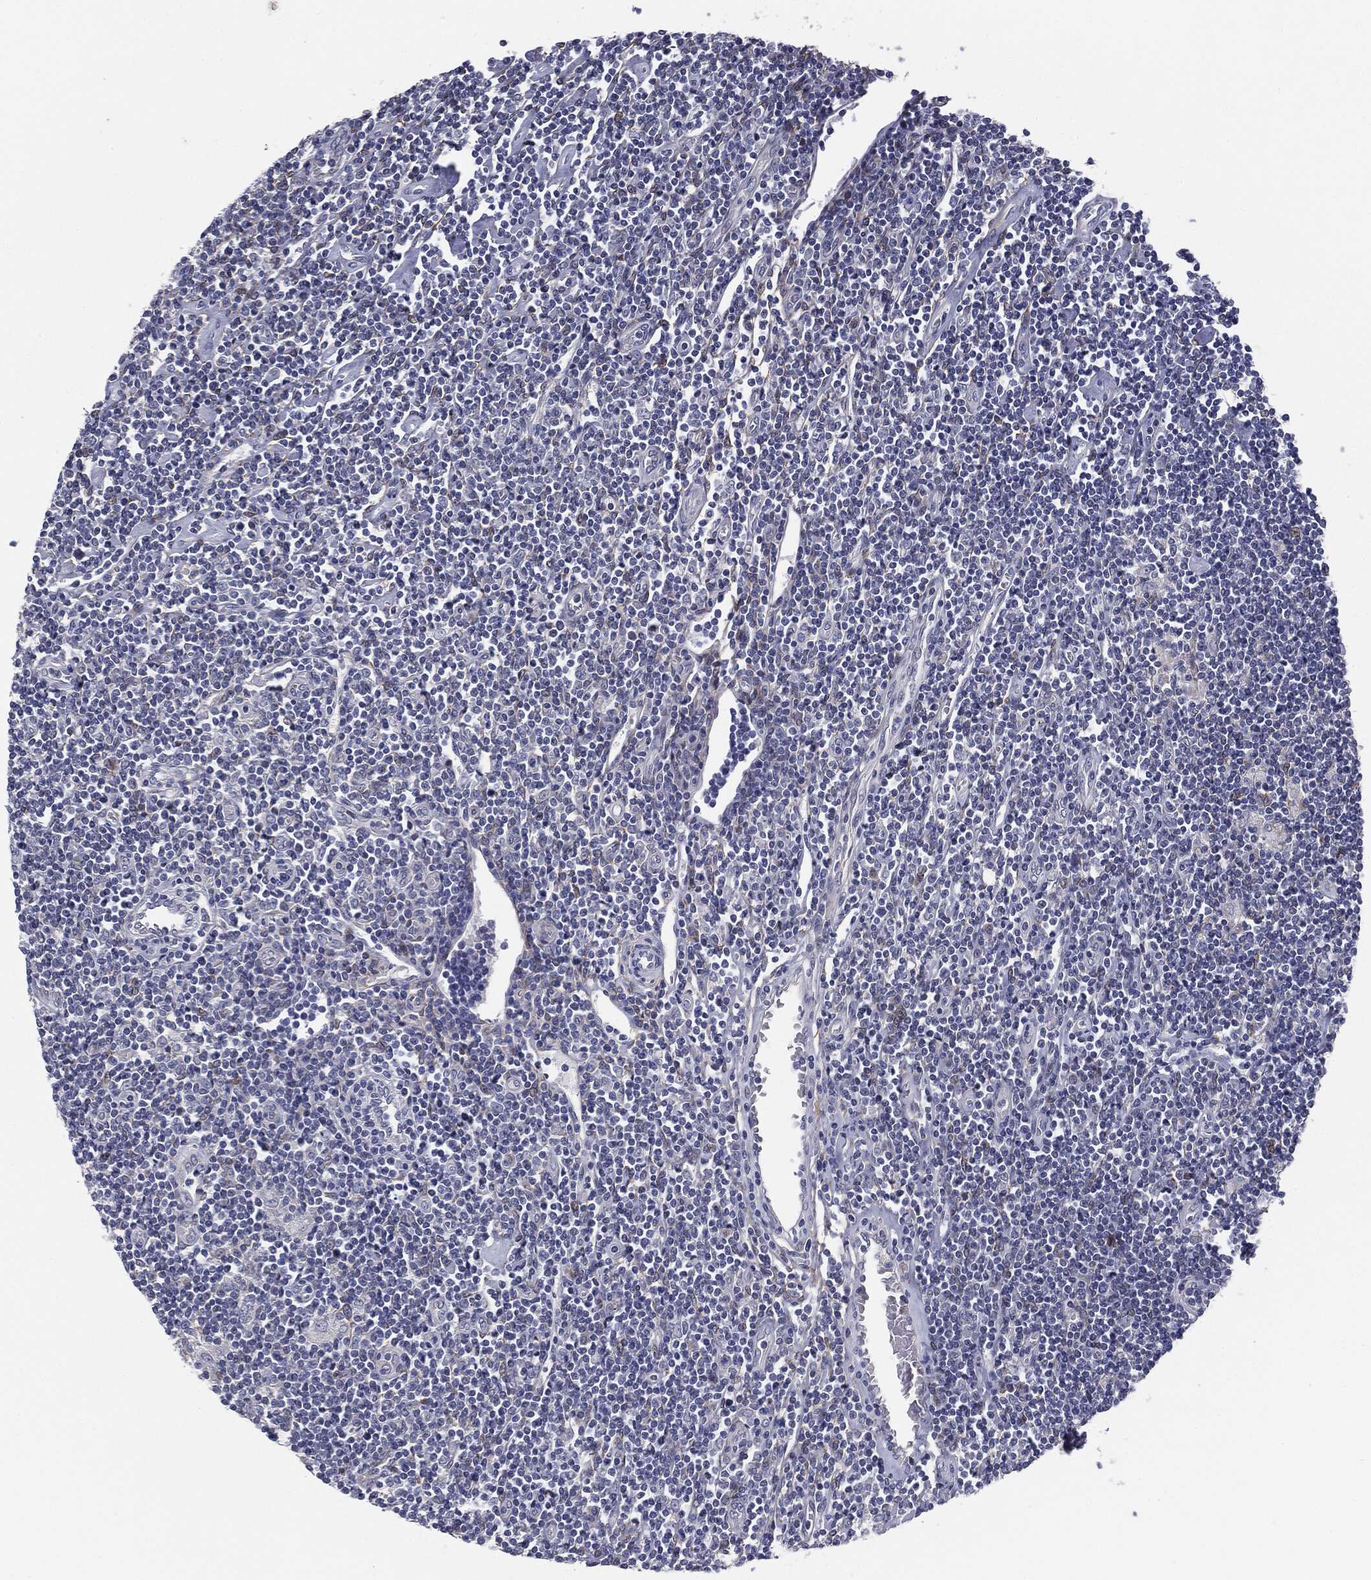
{"staining": {"intensity": "negative", "quantity": "none", "location": "none"}, "tissue": "lymphoma", "cell_type": "Tumor cells", "image_type": "cancer", "snomed": [{"axis": "morphology", "description": "Hodgkin's disease, NOS"}, {"axis": "topography", "description": "Lymph node"}], "caption": "There is no significant staining in tumor cells of lymphoma.", "gene": "KRT5", "patient": {"sex": "male", "age": 40}}